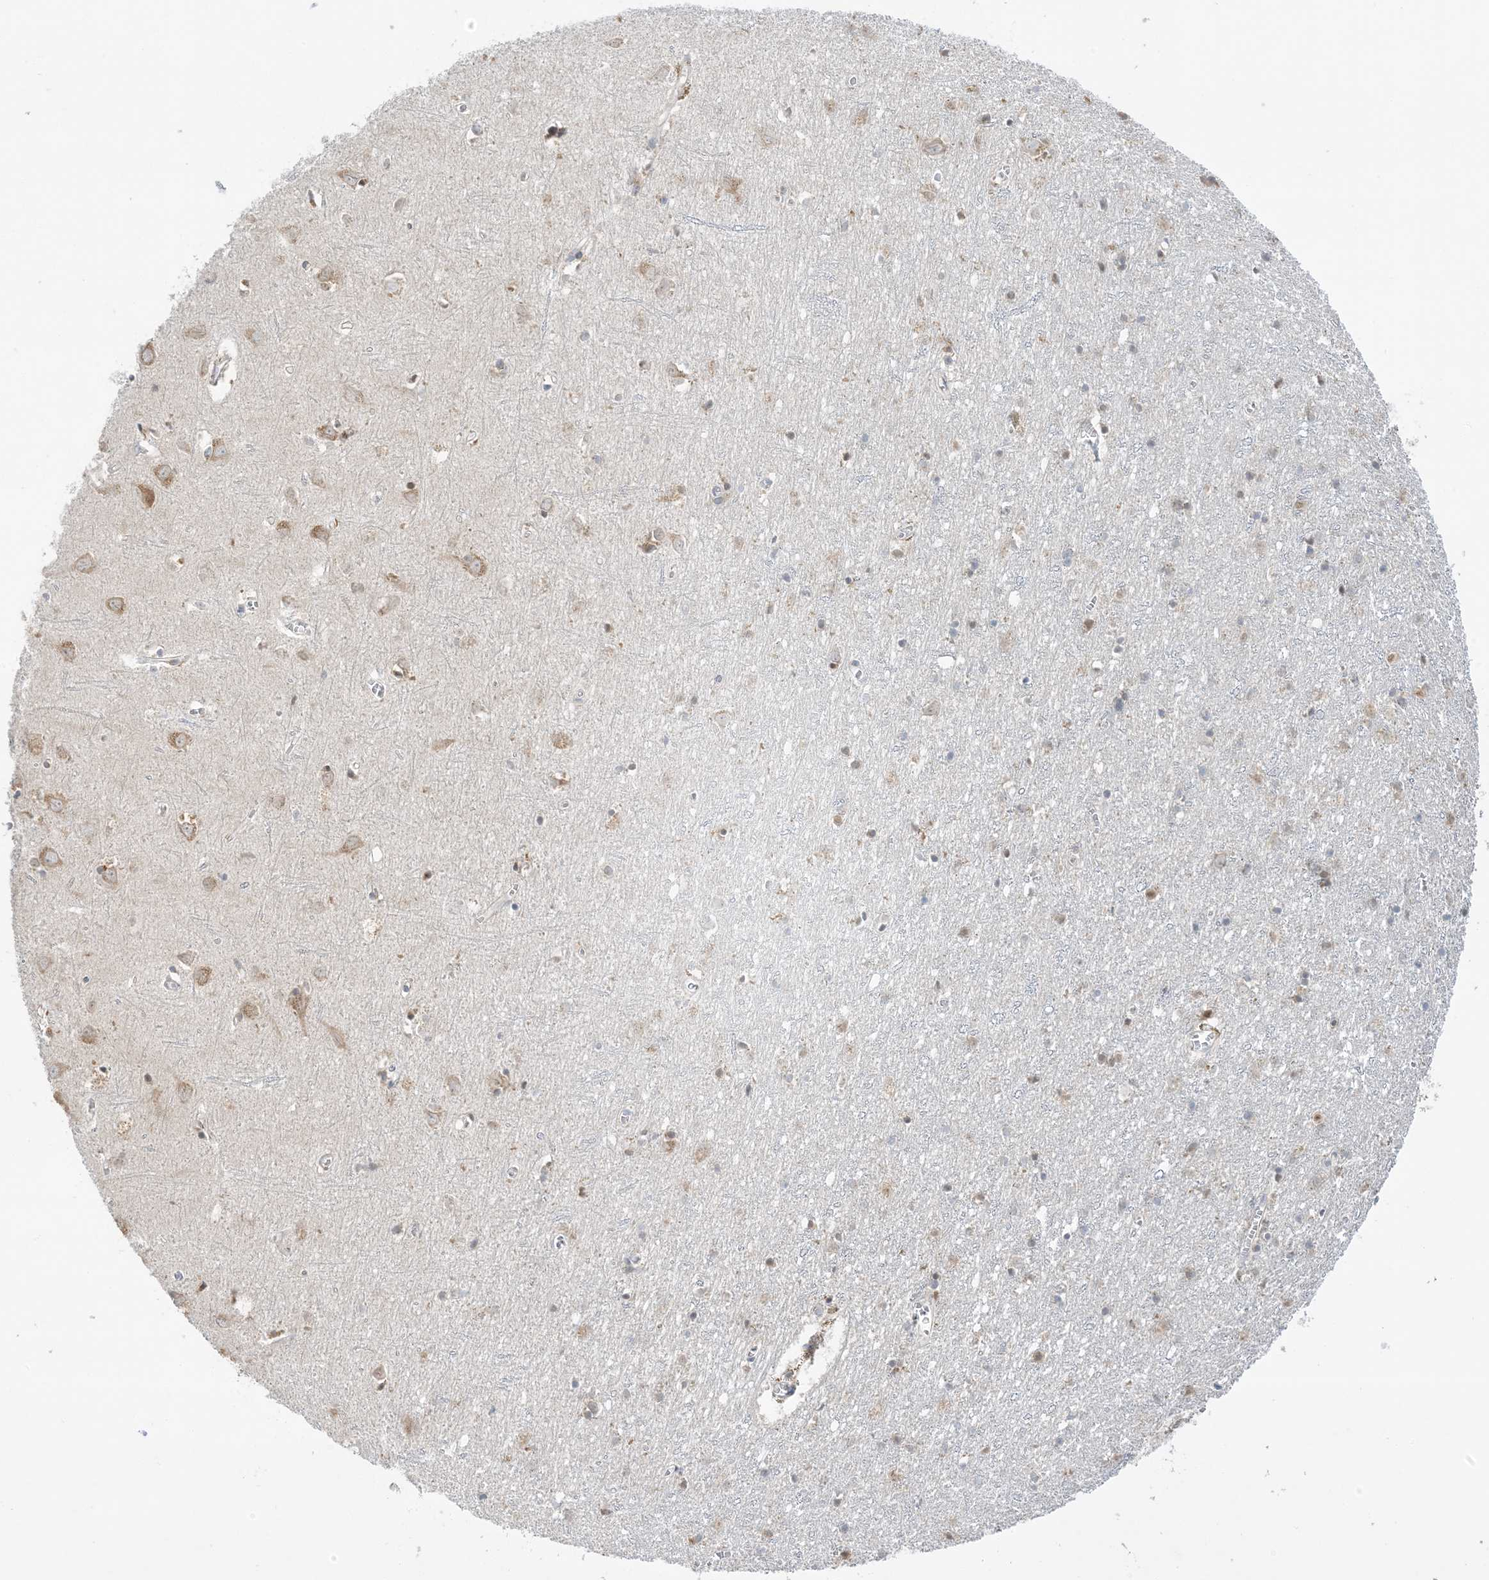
{"staining": {"intensity": "negative", "quantity": "none", "location": "none"}, "tissue": "cerebral cortex", "cell_type": "Endothelial cells", "image_type": "normal", "snomed": [{"axis": "morphology", "description": "Normal tissue, NOS"}, {"axis": "topography", "description": "Cerebral cortex"}], "caption": "High magnification brightfield microscopy of unremarkable cerebral cortex stained with DAB (3,3'-diaminobenzidine) (brown) and counterstained with hematoxylin (blue): endothelial cells show no significant staining.", "gene": "RPP40", "patient": {"sex": "female", "age": 64}}